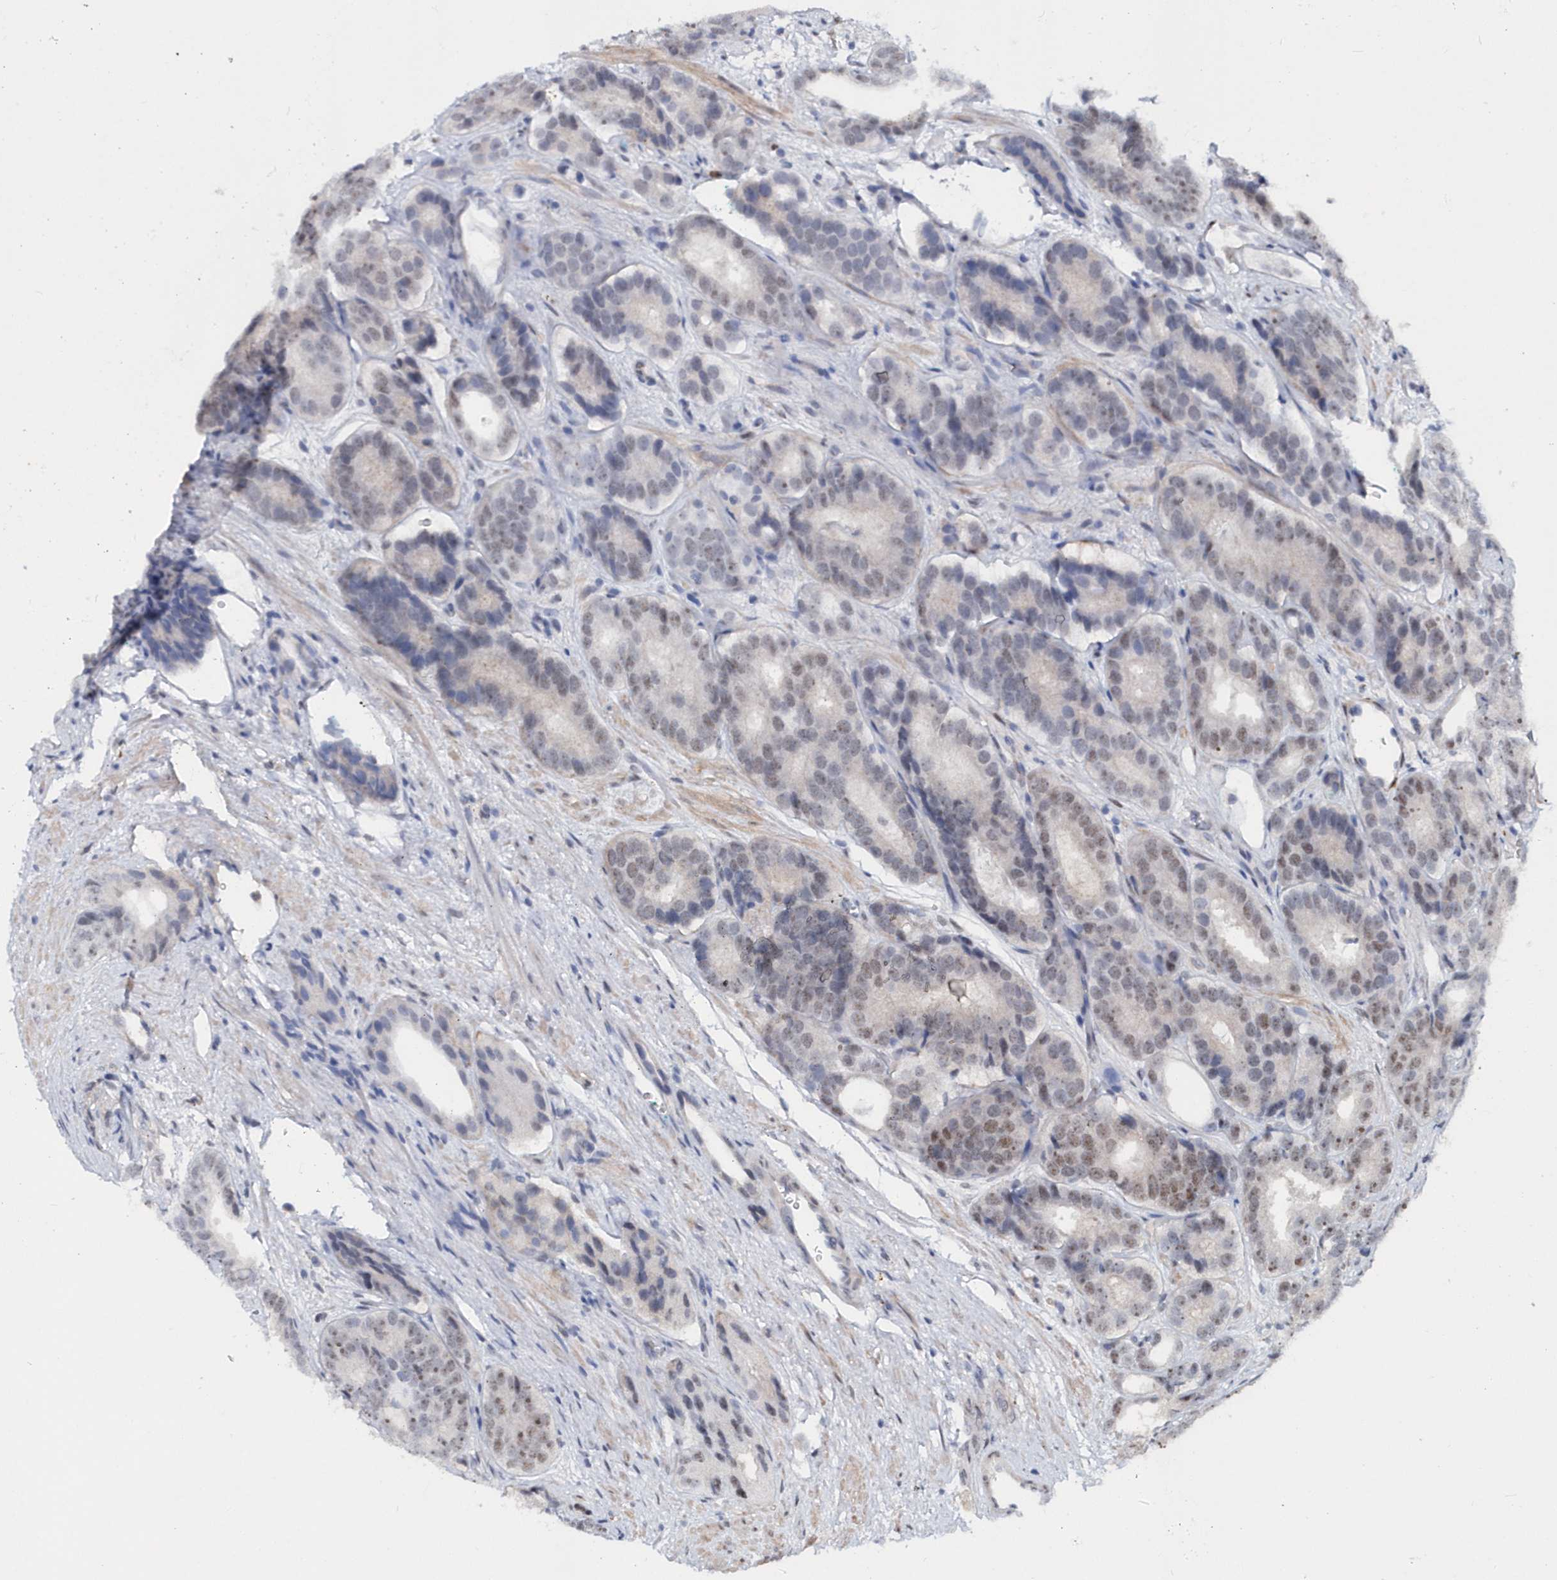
{"staining": {"intensity": "weak", "quantity": "<25%", "location": "nuclear"}, "tissue": "prostate cancer", "cell_type": "Tumor cells", "image_type": "cancer", "snomed": [{"axis": "morphology", "description": "Adenocarcinoma, High grade"}, {"axis": "topography", "description": "Prostate"}], "caption": "Immunohistochemistry histopathology image of prostate cancer (high-grade adenocarcinoma) stained for a protein (brown), which exhibits no staining in tumor cells. (DAB IHC visualized using brightfield microscopy, high magnification).", "gene": "ASCL4", "patient": {"sex": "male", "age": 56}}